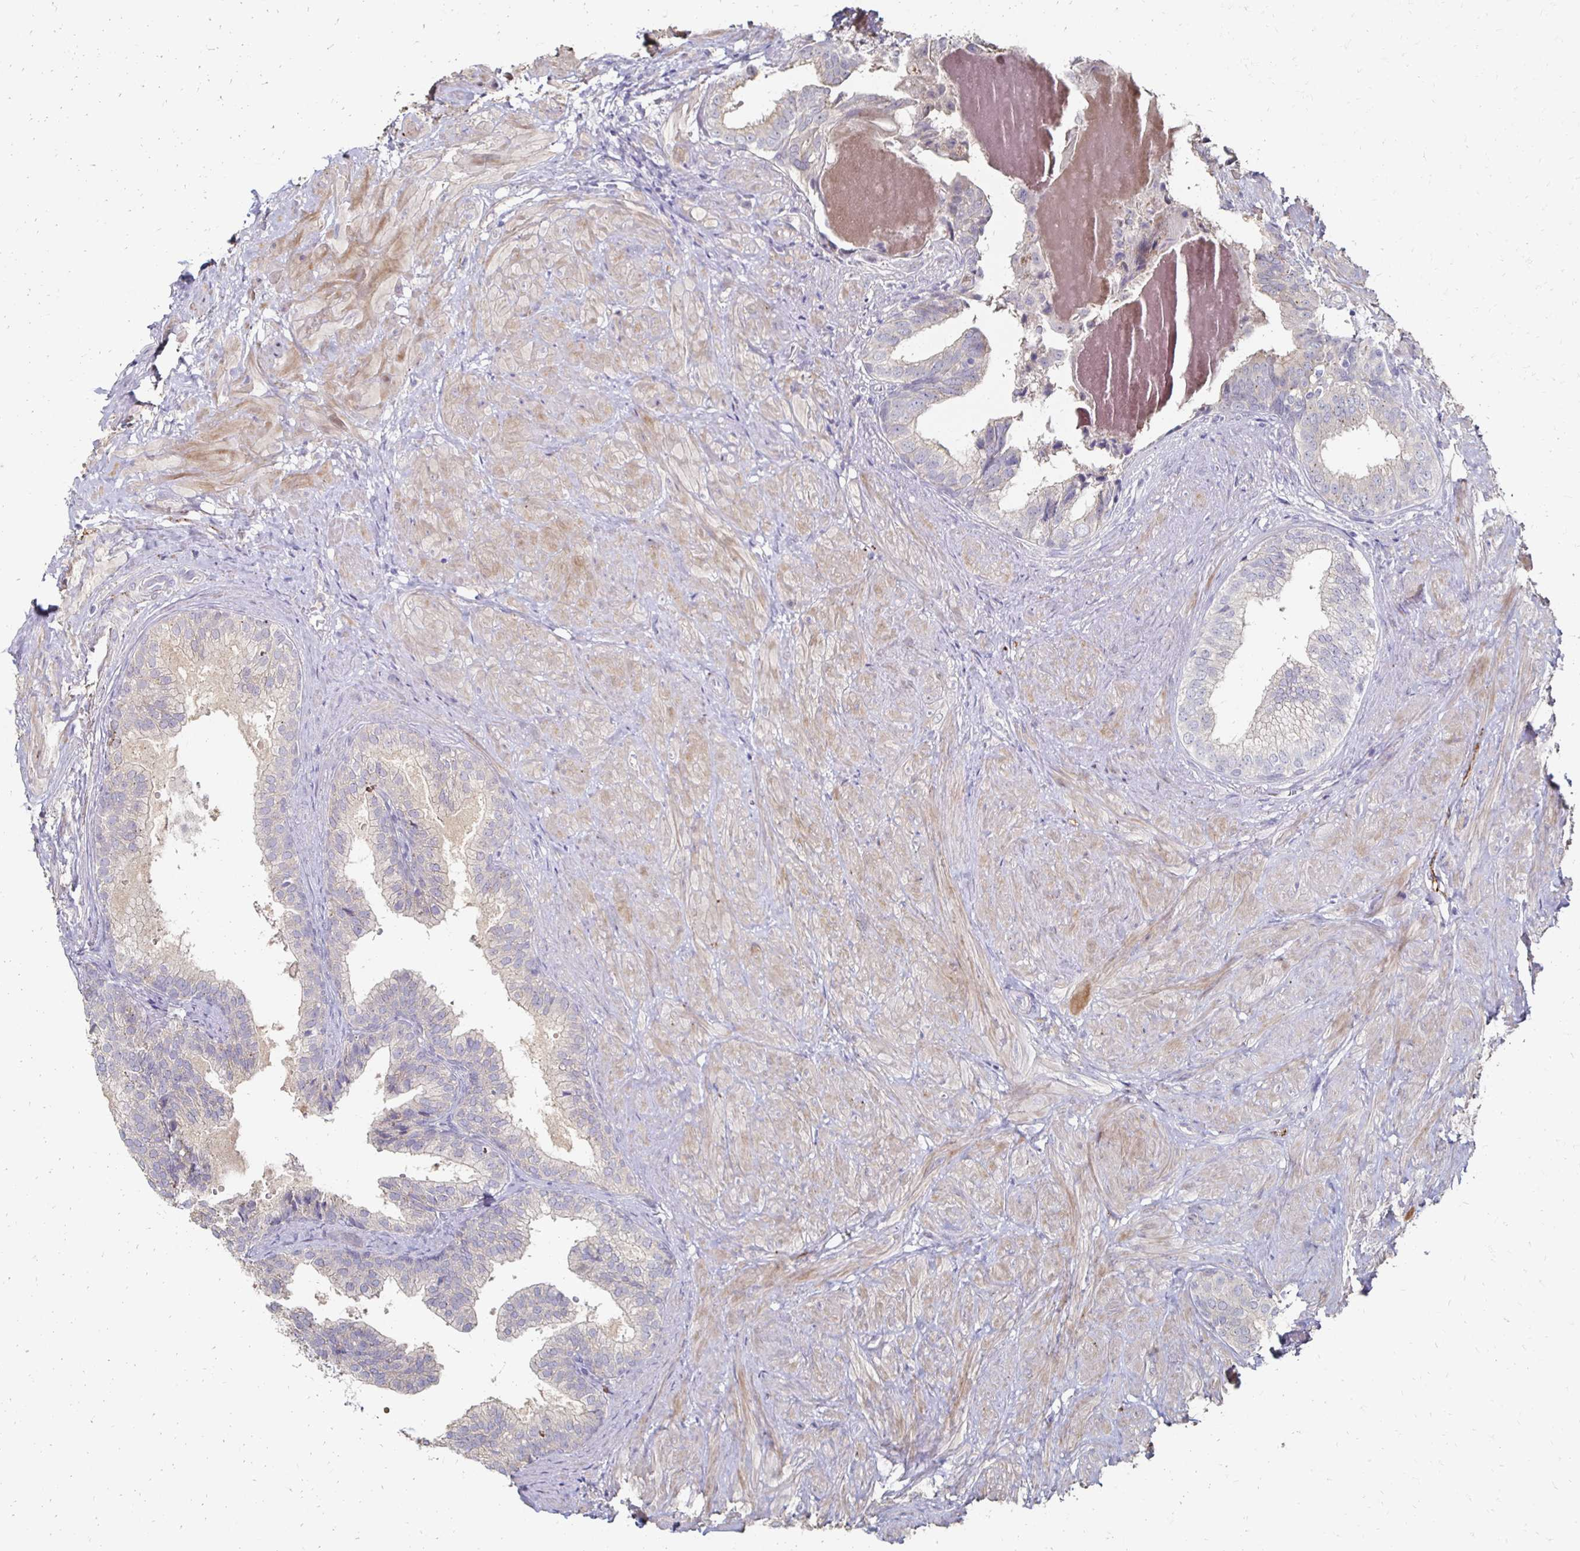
{"staining": {"intensity": "weak", "quantity": "<25%", "location": "cytoplasmic/membranous"}, "tissue": "prostate", "cell_type": "Glandular cells", "image_type": "normal", "snomed": [{"axis": "morphology", "description": "Normal tissue, NOS"}, {"axis": "topography", "description": "Prostate"}, {"axis": "topography", "description": "Peripheral nerve tissue"}], "caption": "DAB (3,3'-diaminobenzidine) immunohistochemical staining of normal human prostate demonstrates no significant positivity in glandular cells. (Immunohistochemistry (ihc), brightfield microscopy, high magnification).", "gene": "ZNF727", "patient": {"sex": "male", "age": 55}}